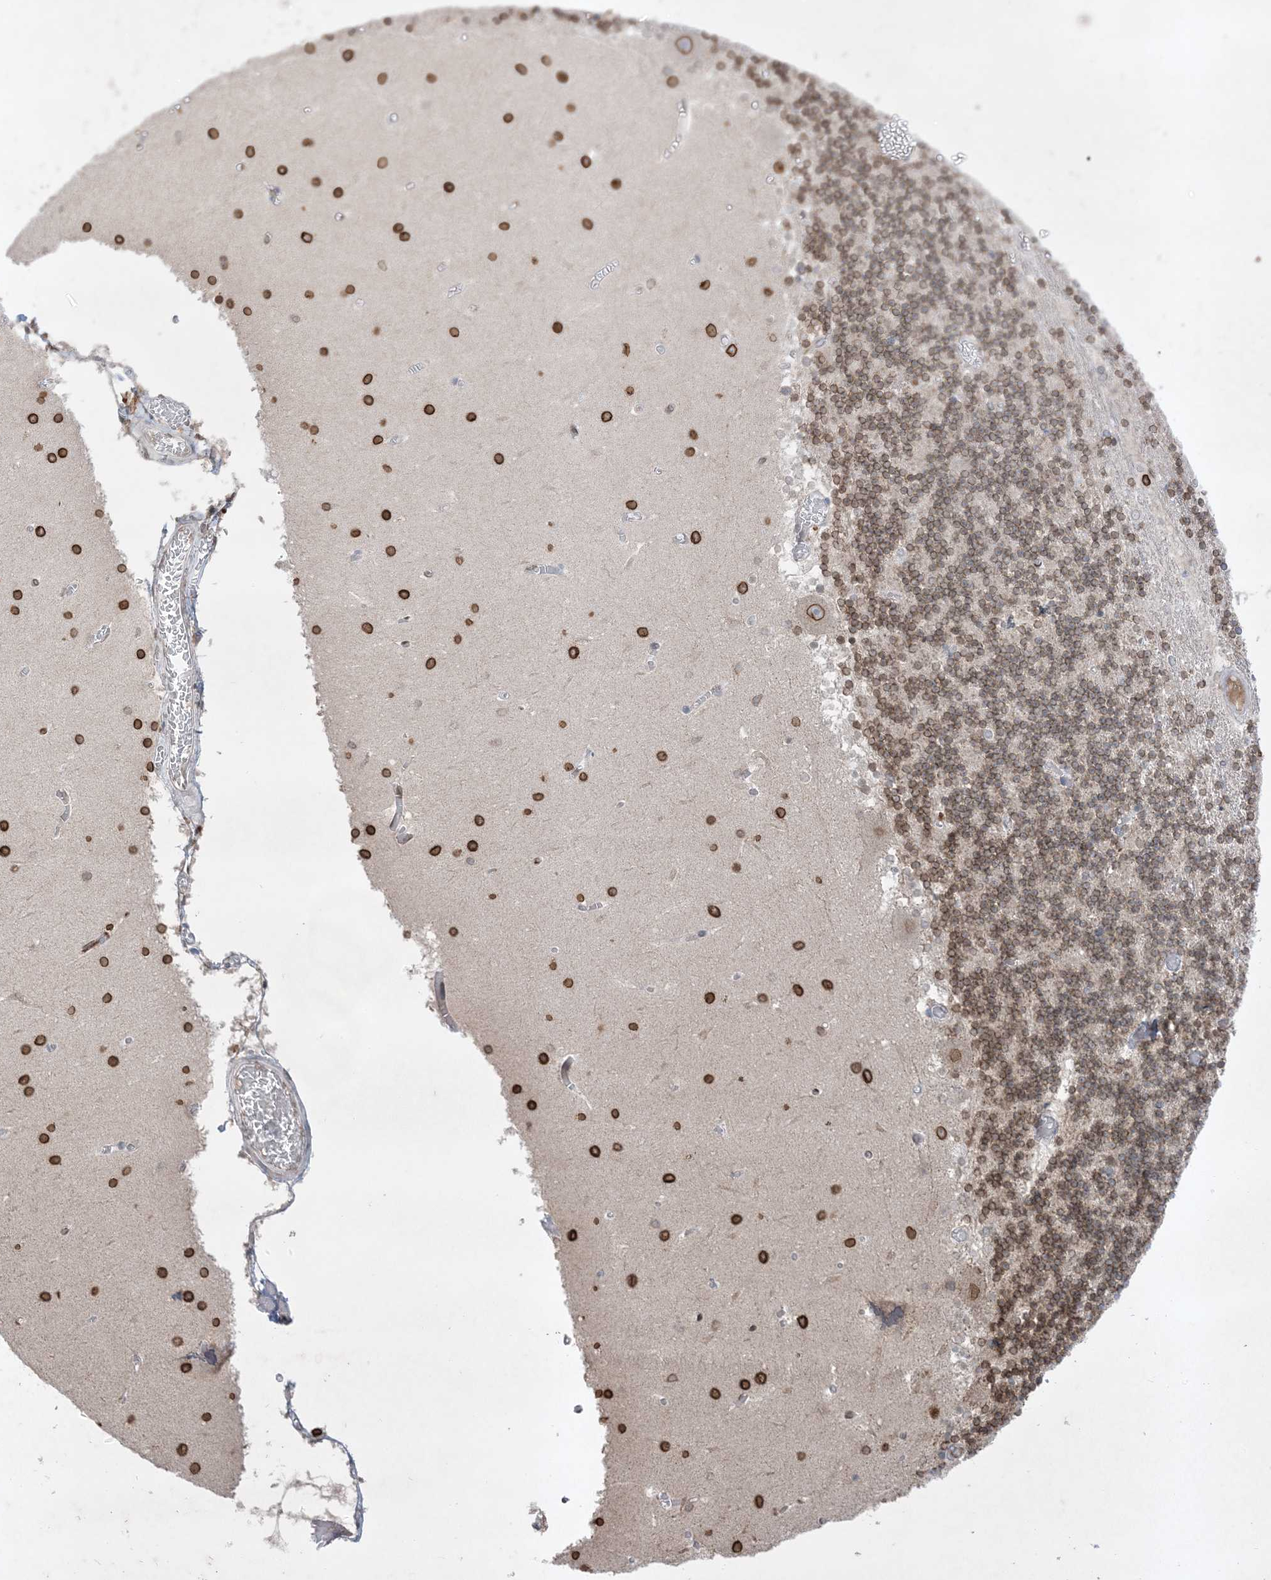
{"staining": {"intensity": "moderate", "quantity": "25%-75%", "location": "cytoplasmic/membranous,nuclear"}, "tissue": "cerebellum", "cell_type": "Cells in granular layer", "image_type": "normal", "snomed": [{"axis": "morphology", "description": "Normal tissue, NOS"}, {"axis": "topography", "description": "Cerebellum"}], "caption": "A brown stain shows moderate cytoplasmic/membranous,nuclear positivity of a protein in cells in granular layer of normal human cerebellum.", "gene": "FNDC1", "patient": {"sex": "female", "age": 28}}